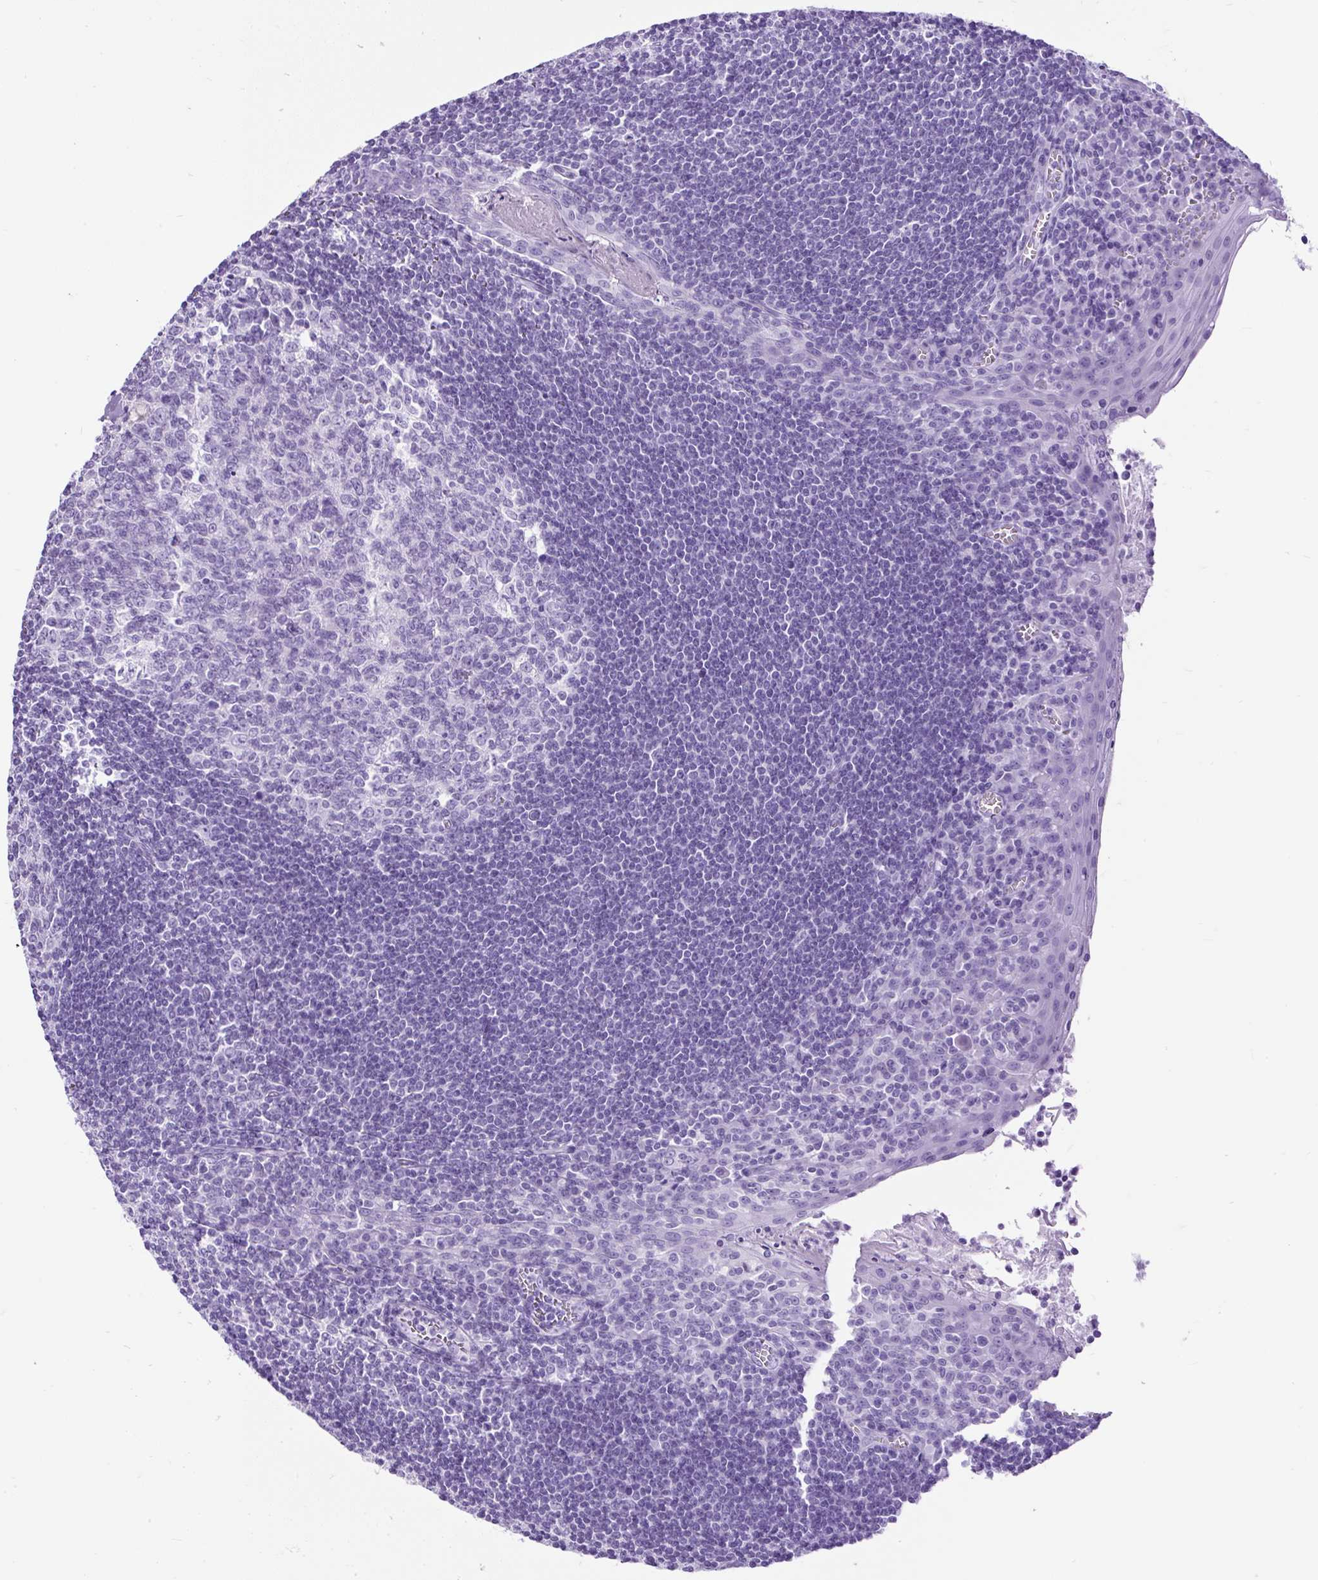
{"staining": {"intensity": "negative", "quantity": "none", "location": "none"}, "tissue": "tonsil", "cell_type": "Germinal center cells", "image_type": "normal", "snomed": [{"axis": "morphology", "description": "Normal tissue, NOS"}, {"axis": "topography", "description": "Tonsil"}], "caption": "Human tonsil stained for a protein using IHC displays no positivity in germinal center cells.", "gene": "CEL", "patient": {"sex": "male", "age": 27}}